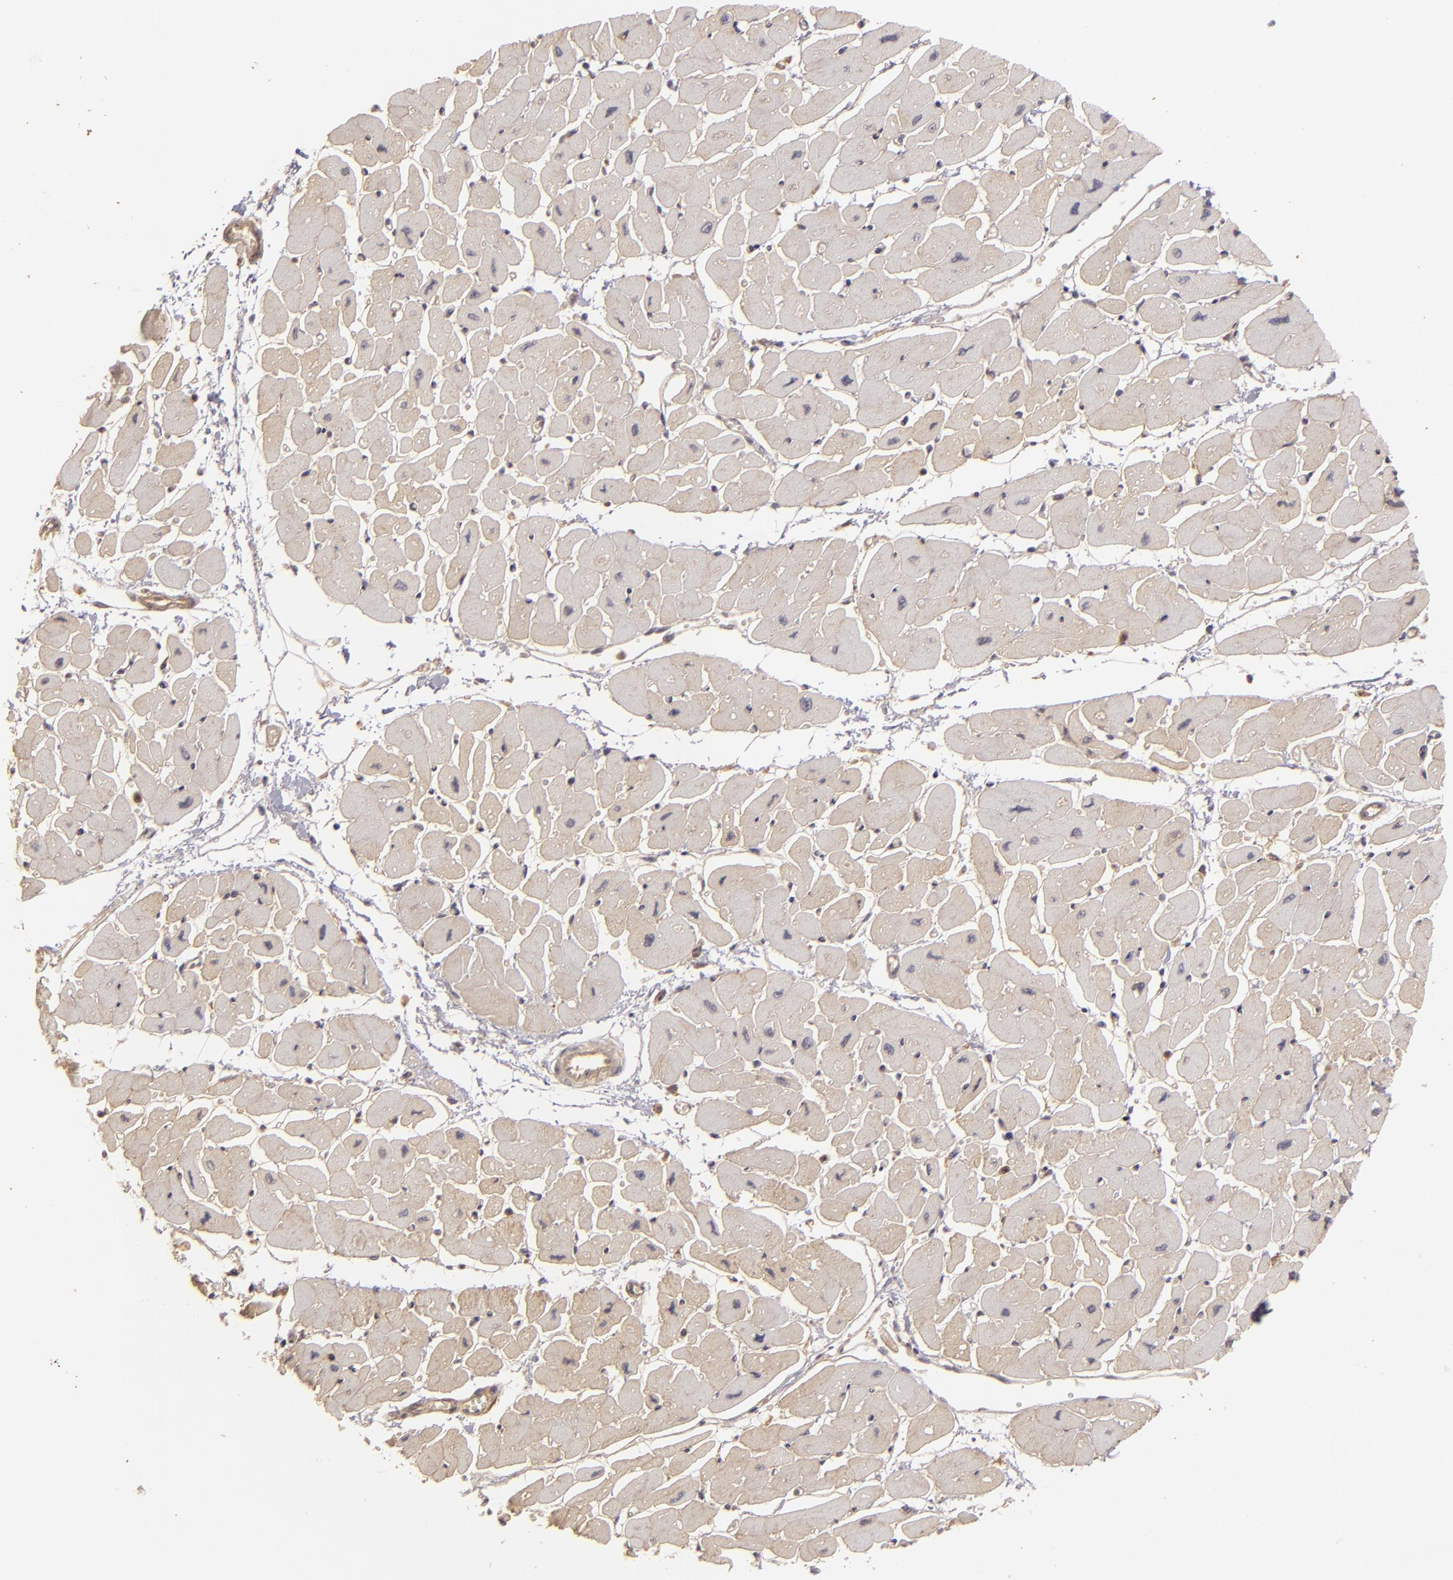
{"staining": {"intensity": "weak", "quantity": ">75%", "location": "cytoplasmic/membranous"}, "tissue": "heart muscle", "cell_type": "Cardiomyocytes", "image_type": "normal", "snomed": [{"axis": "morphology", "description": "Normal tissue, NOS"}, {"axis": "topography", "description": "Heart"}], "caption": "Immunohistochemistry (DAB) staining of unremarkable heart muscle demonstrates weak cytoplasmic/membranous protein staining in about >75% of cardiomyocytes.", "gene": "PRKCD", "patient": {"sex": "female", "age": 54}}